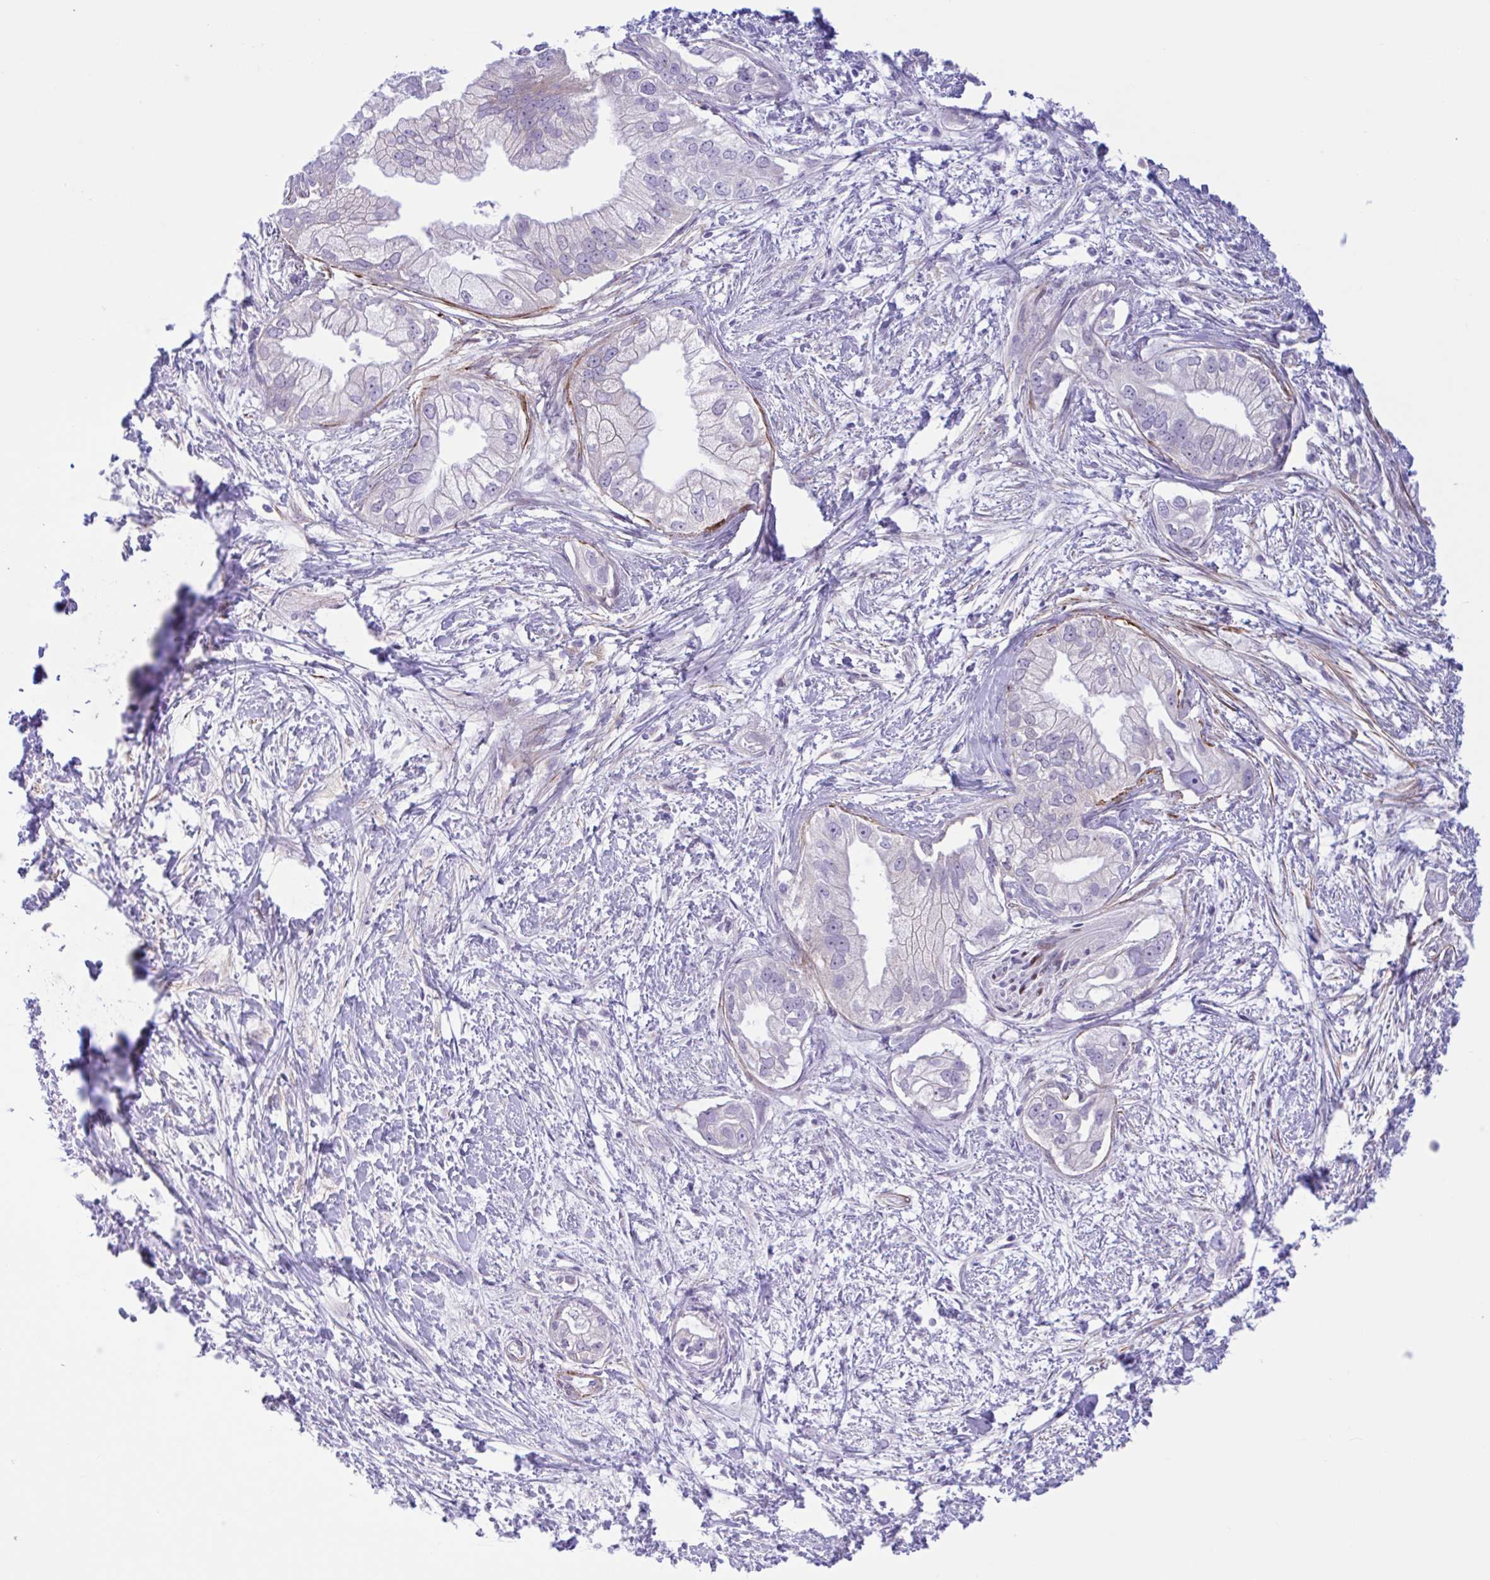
{"staining": {"intensity": "negative", "quantity": "none", "location": "none"}, "tissue": "pancreatic cancer", "cell_type": "Tumor cells", "image_type": "cancer", "snomed": [{"axis": "morphology", "description": "Adenocarcinoma, NOS"}, {"axis": "topography", "description": "Pancreas"}], "caption": "DAB immunohistochemical staining of pancreatic cancer (adenocarcinoma) displays no significant positivity in tumor cells.", "gene": "AHCYL2", "patient": {"sex": "male", "age": 70}}